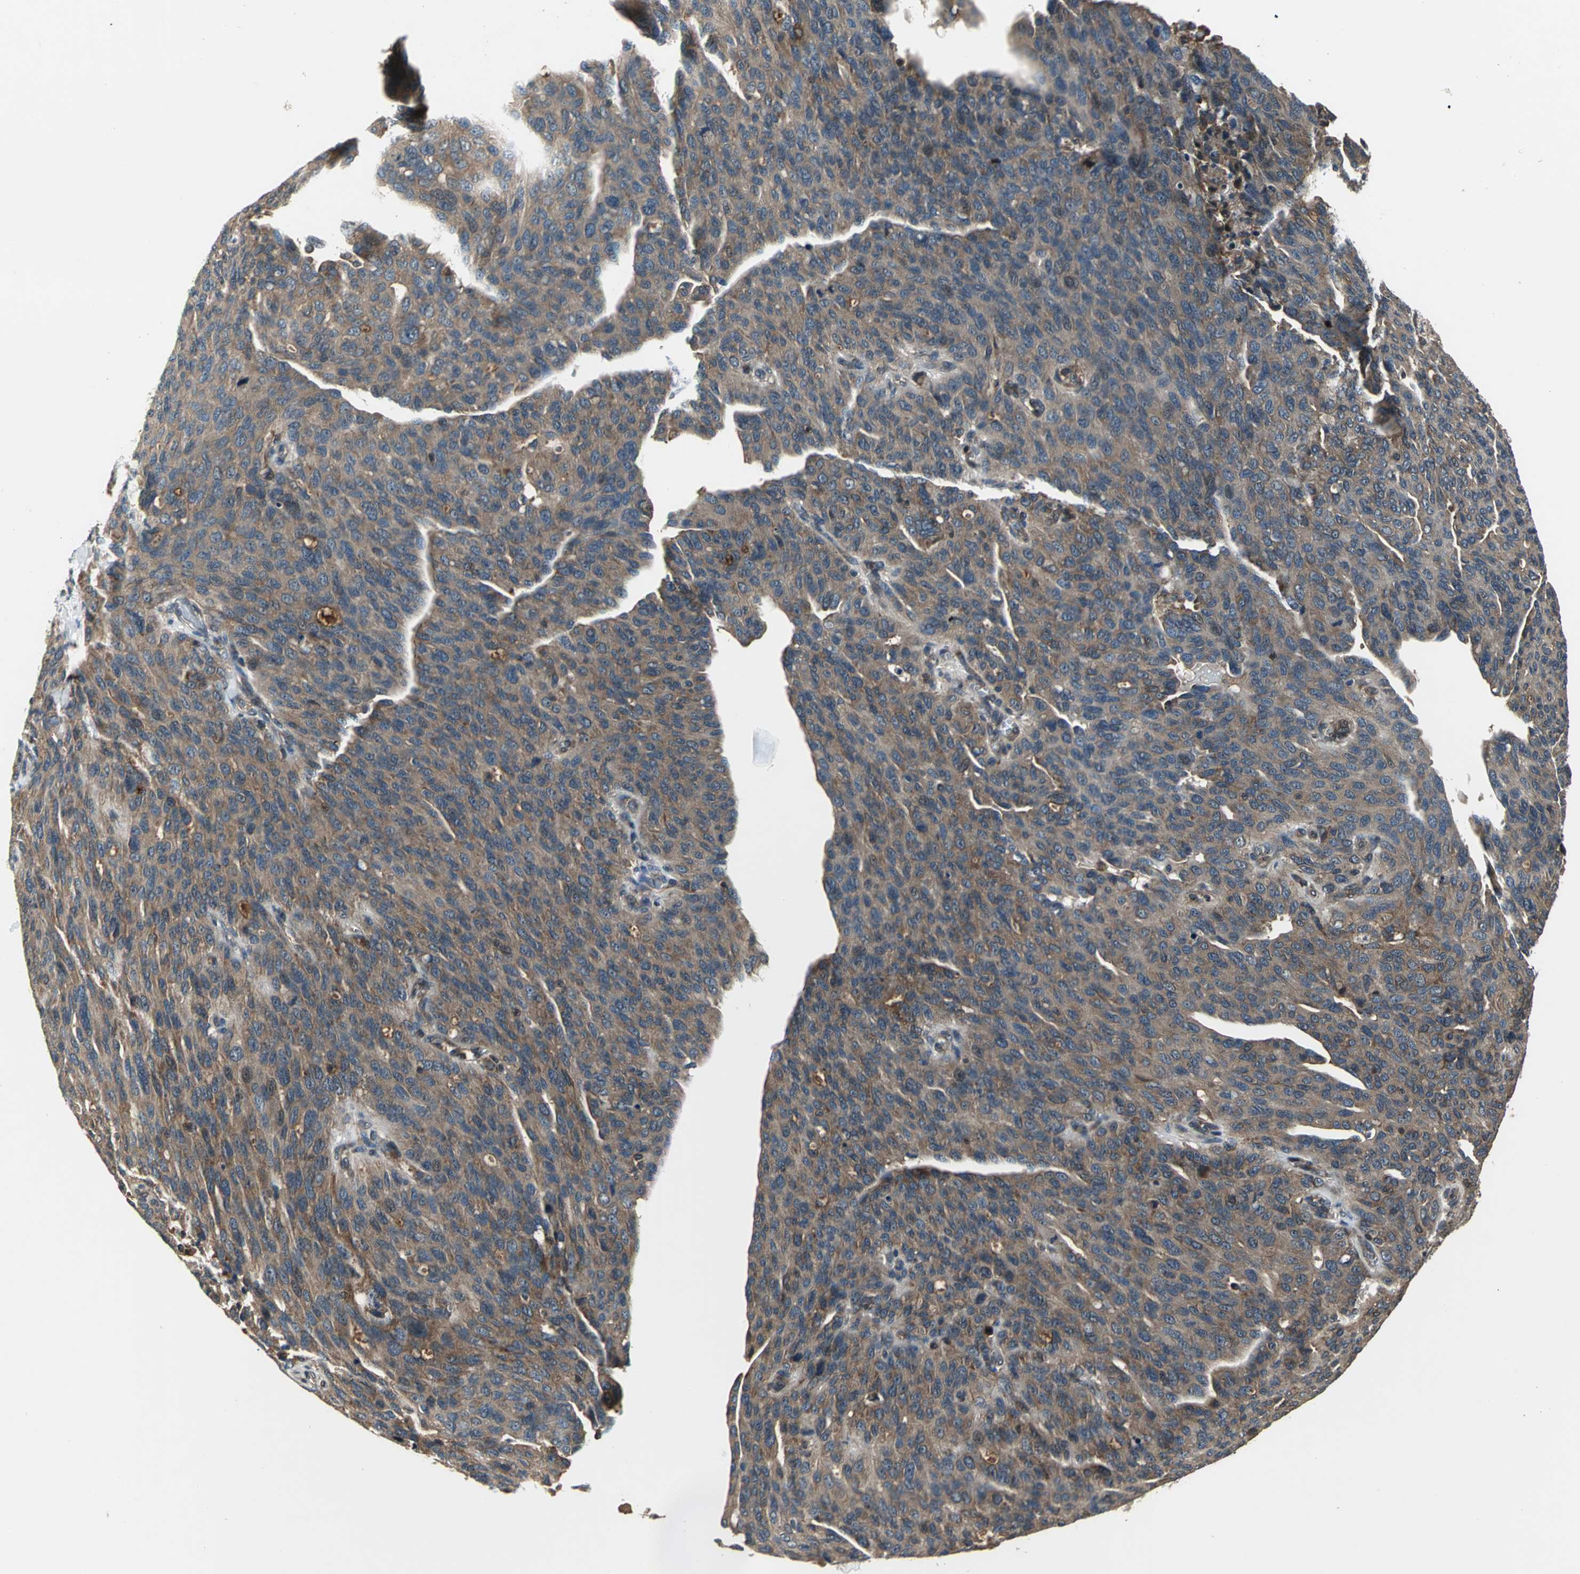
{"staining": {"intensity": "moderate", "quantity": ">75%", "location": "cytoplasmic/membranous"}, "tissue": "ovarian cancer", "cell_type": "Tumor cells", "image_type": "cancer", "snomed": [{"axis": "morphology", "description": "Carcinoma, endometroid"}, {"axis": "topography", "description": "Ovary"}], "caption": "Protein expression analysis of endometroid carcinoma (ovarian) demonstrates moderate cytoplasmic/membranous positivity in approximately >75% of tumor cells.", "gene": "EIF2B2", "patient": {"sex": "female", "age": 60}}